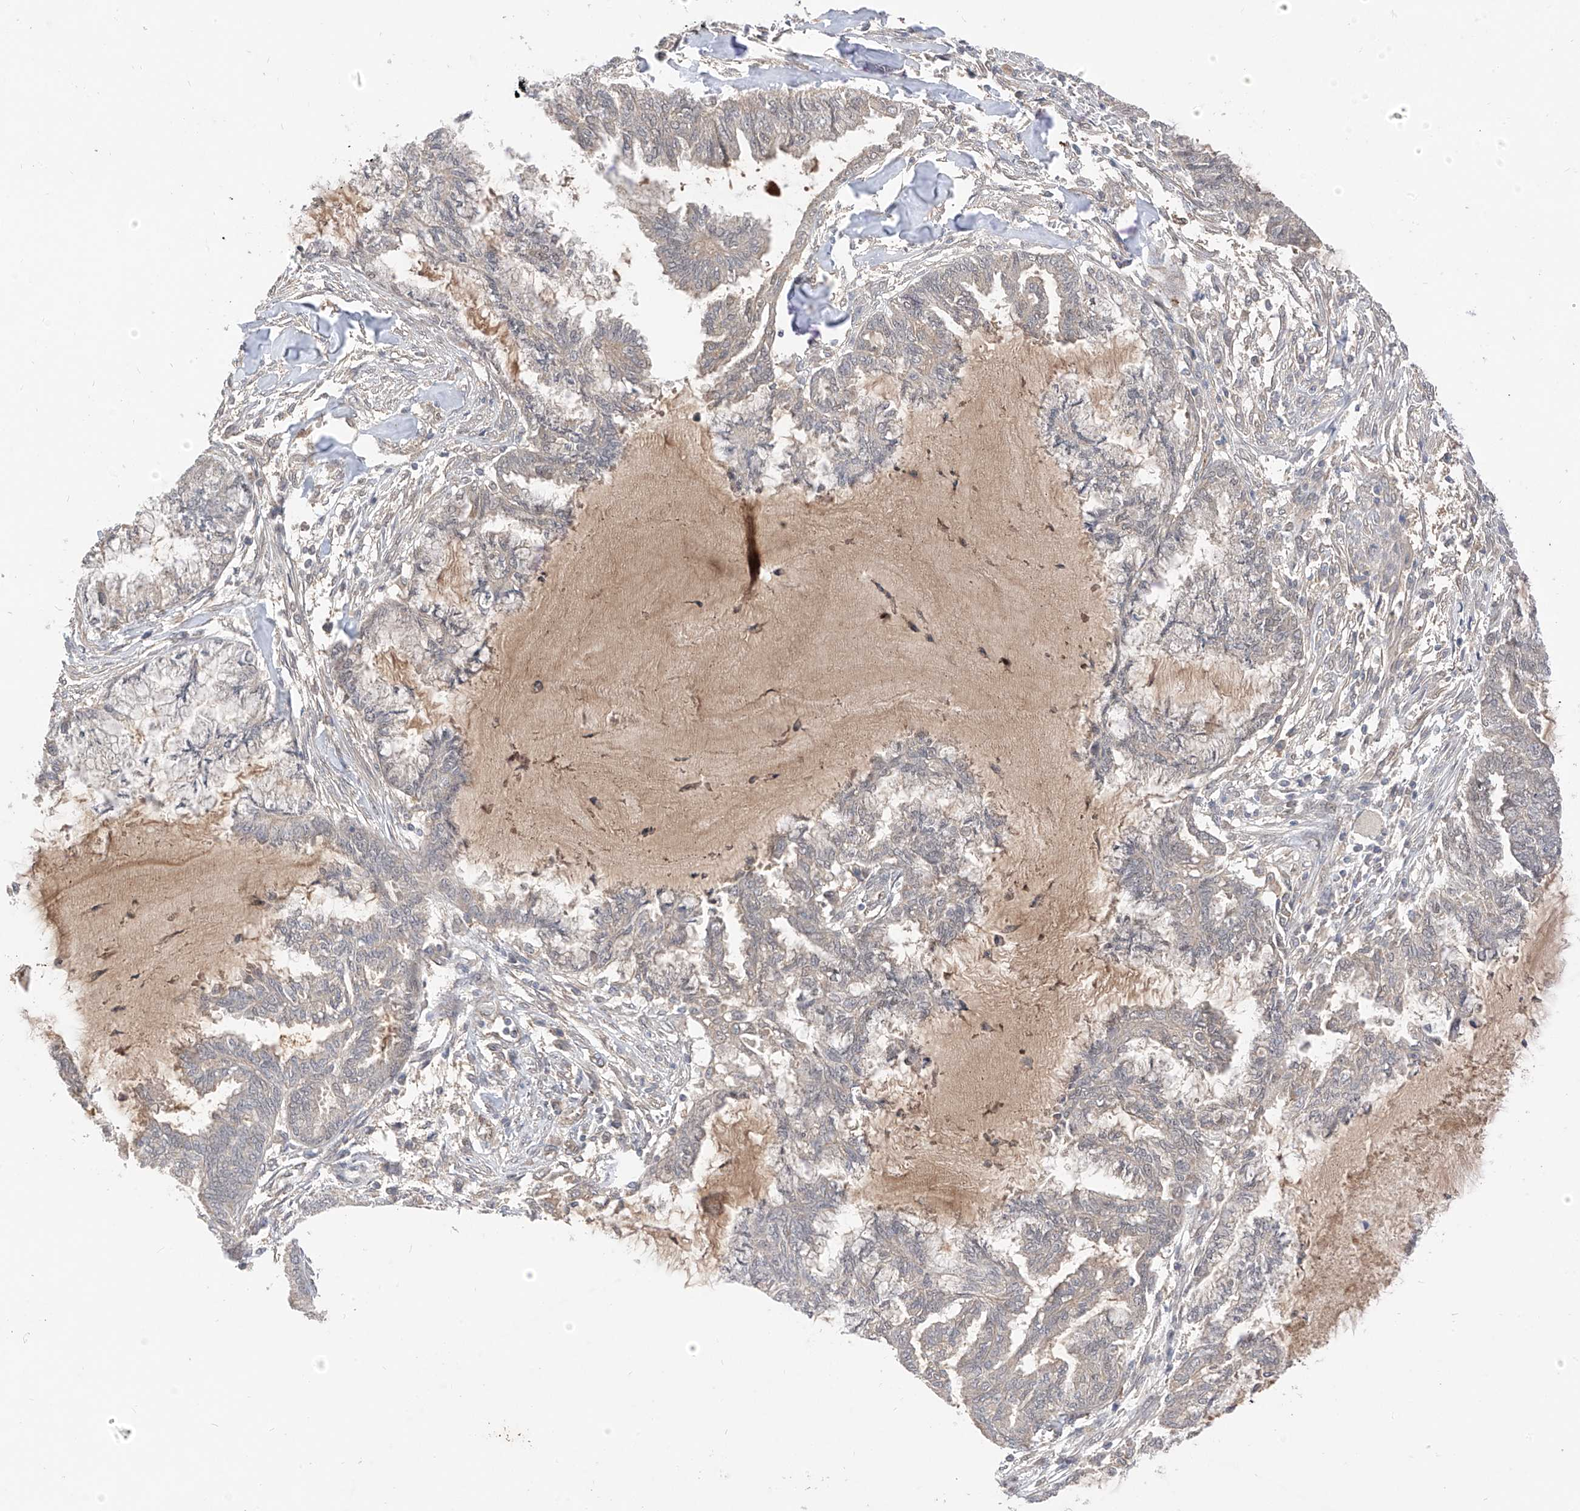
{"staining": {"intensity": "negative", "quantity": "none", "location": "none"}, "tissue": "endometrial cancer", "cell_type": "Tumor cells", "image_type": "cancer", "snomed": [{"axis": "morphology", "description": "Adenocarcinoma, NOS"}, {"axis": "topography", "description": "Endometrium"}], "caption": "Endometrial adenocarcinoma was stained to show a protein in brown. There is no significant positivity in tumor cells.", "gene": "MRTFA", "patient": {"sex": "female", "age": 86}}